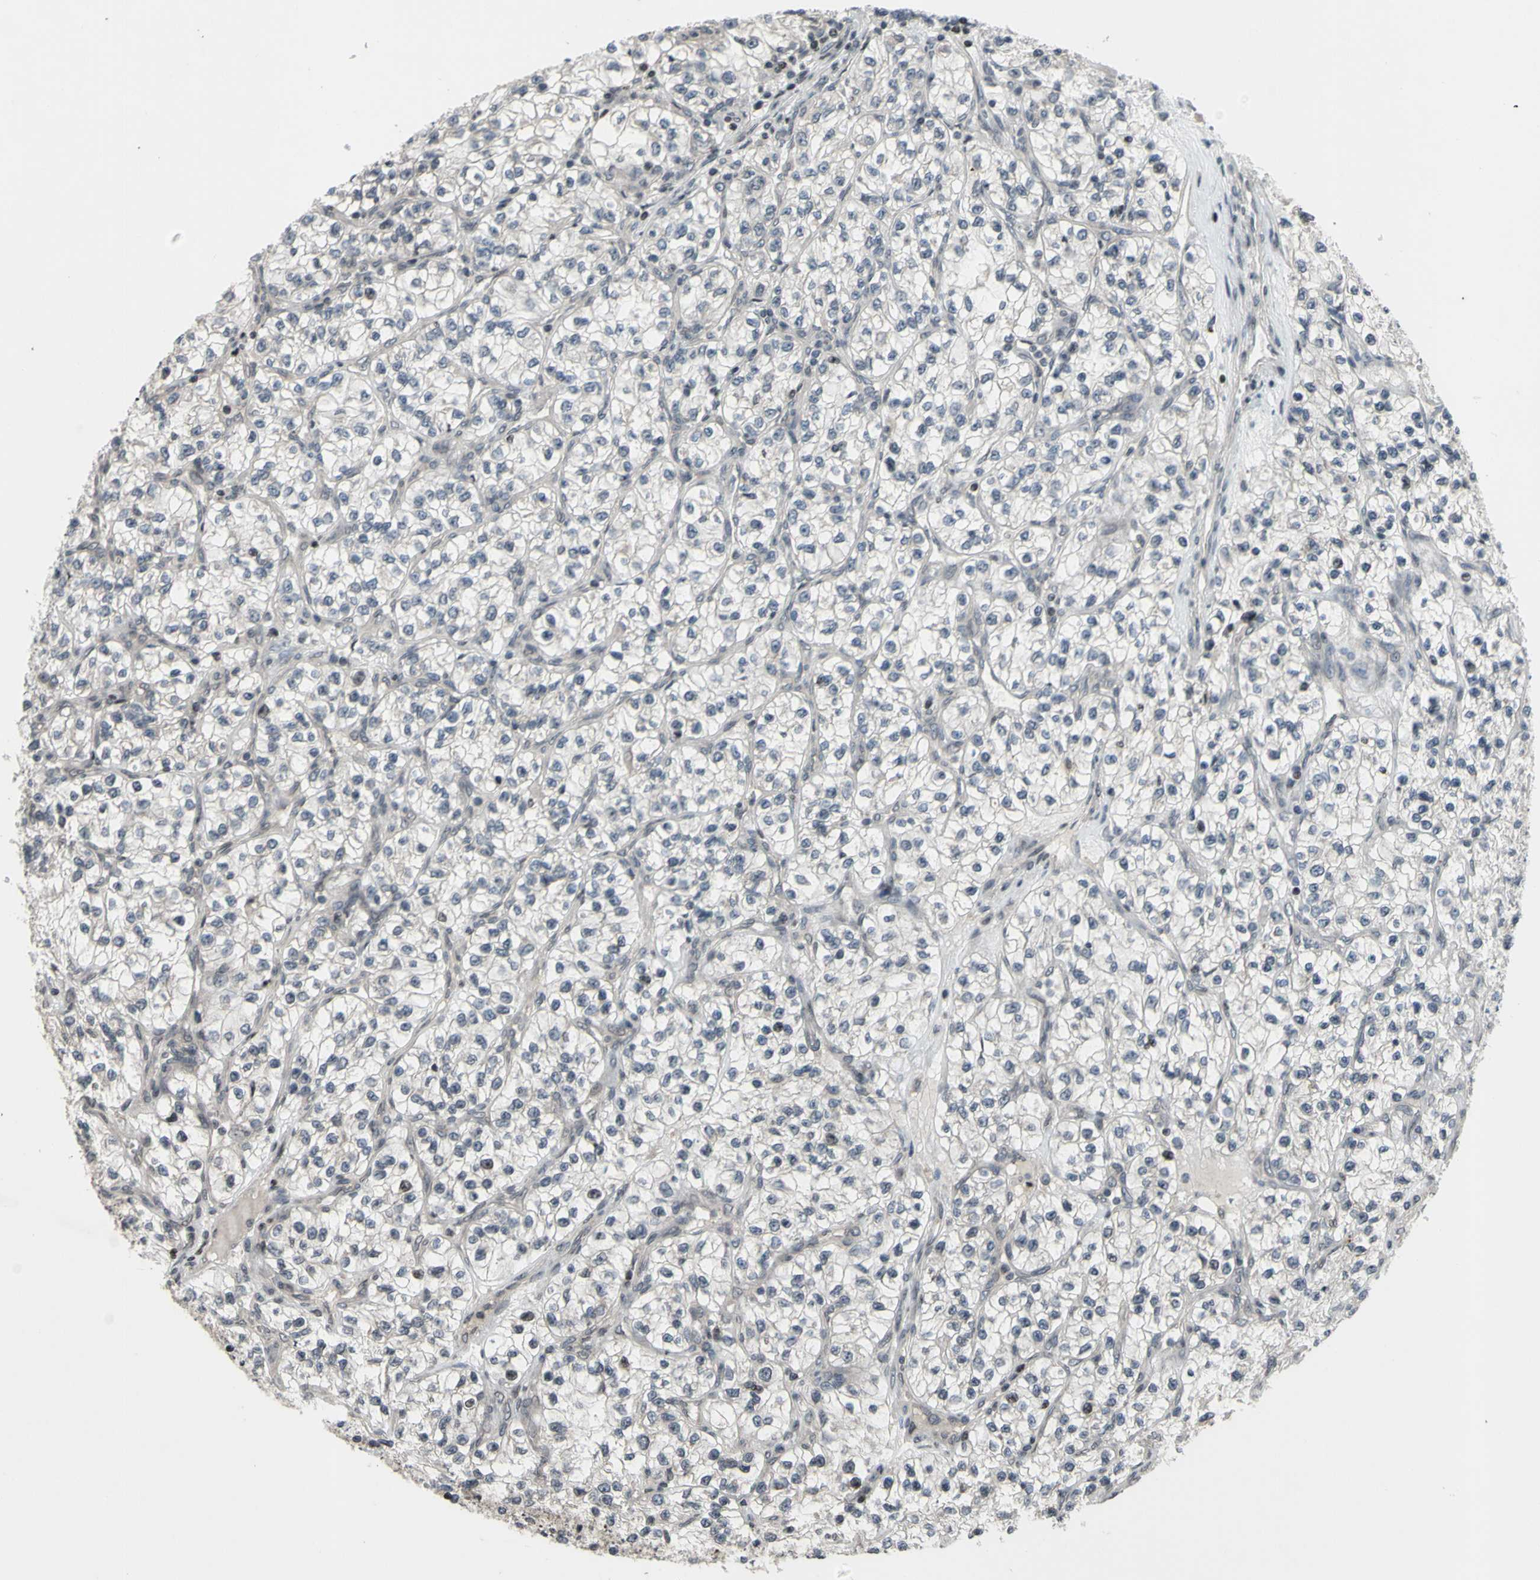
{"staining": {"intensity": "negative", "quantity": "none", "location": "none"}, "tissue": "renal cancer", "cell_type": "Tumor cells", "image_type": "cancer", "snomed": [{"axis": "morphology", "description": "Adenocarcinoma, NOS"}, {"axis": "topography", "description": "Kidney"}], "caption": "Tumor cells are negative for protein expression in human renal cancer.", "gene": "XPO1", "patient": {"sex": "female", "age": 57}}